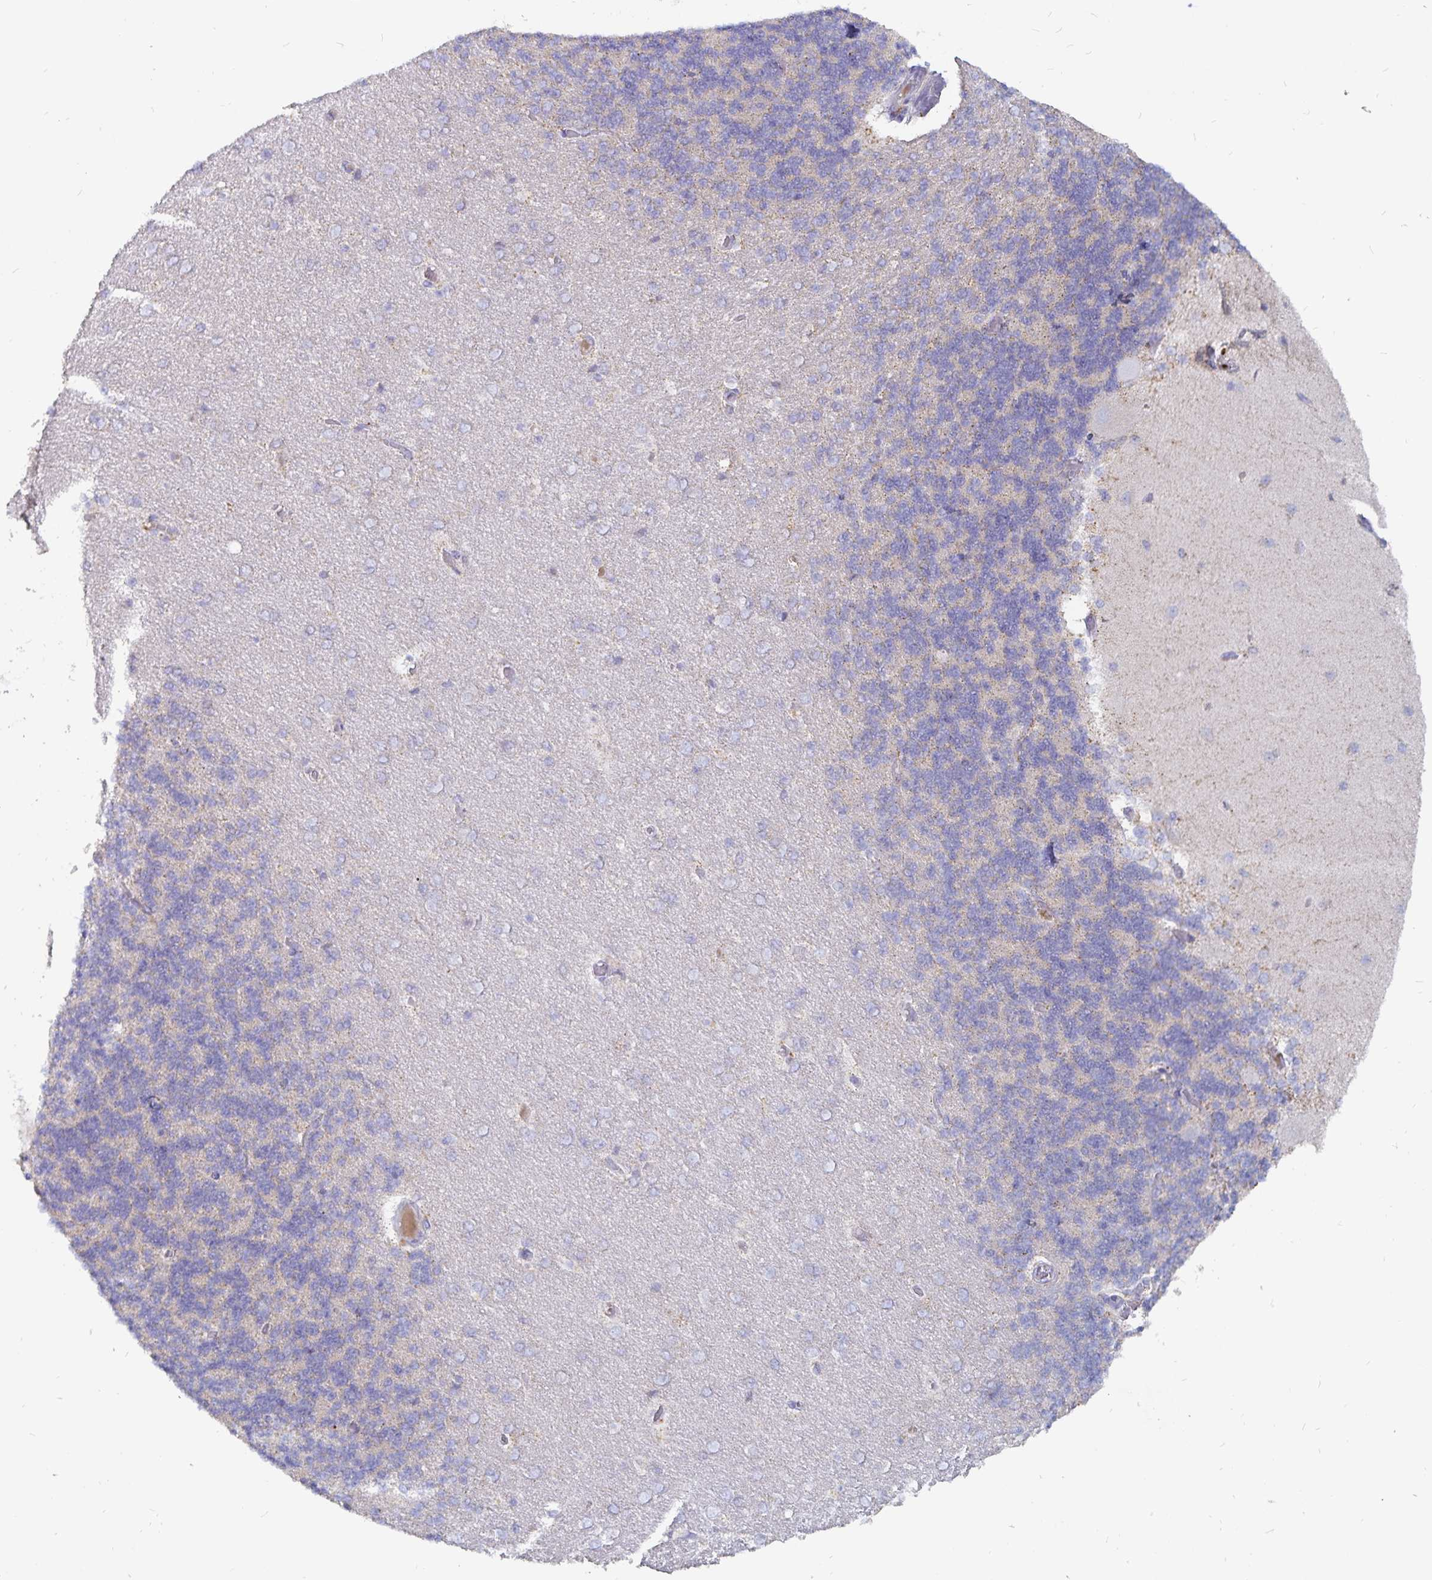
{"staining": {"intensity": "weak", "quantity": "<25%", "location": "cytoplasmic/membranous"}, "tissue": "cerebellum", "cell_type": "Cells in granular layer", "image_type": "normal", "snomed": [{"axis": "morphology", "description": "Normal tissue, NOS"}, {"axis": "topography", "description": "Cerebellum"}], "caption": "There is no significant positivity in cells in granular layer of cerebellum. (DAB immunohistochemistry with hematoxylin counter stain).", "gene": "PKHD1", "patient": {"sex": "female", "age": 54}}